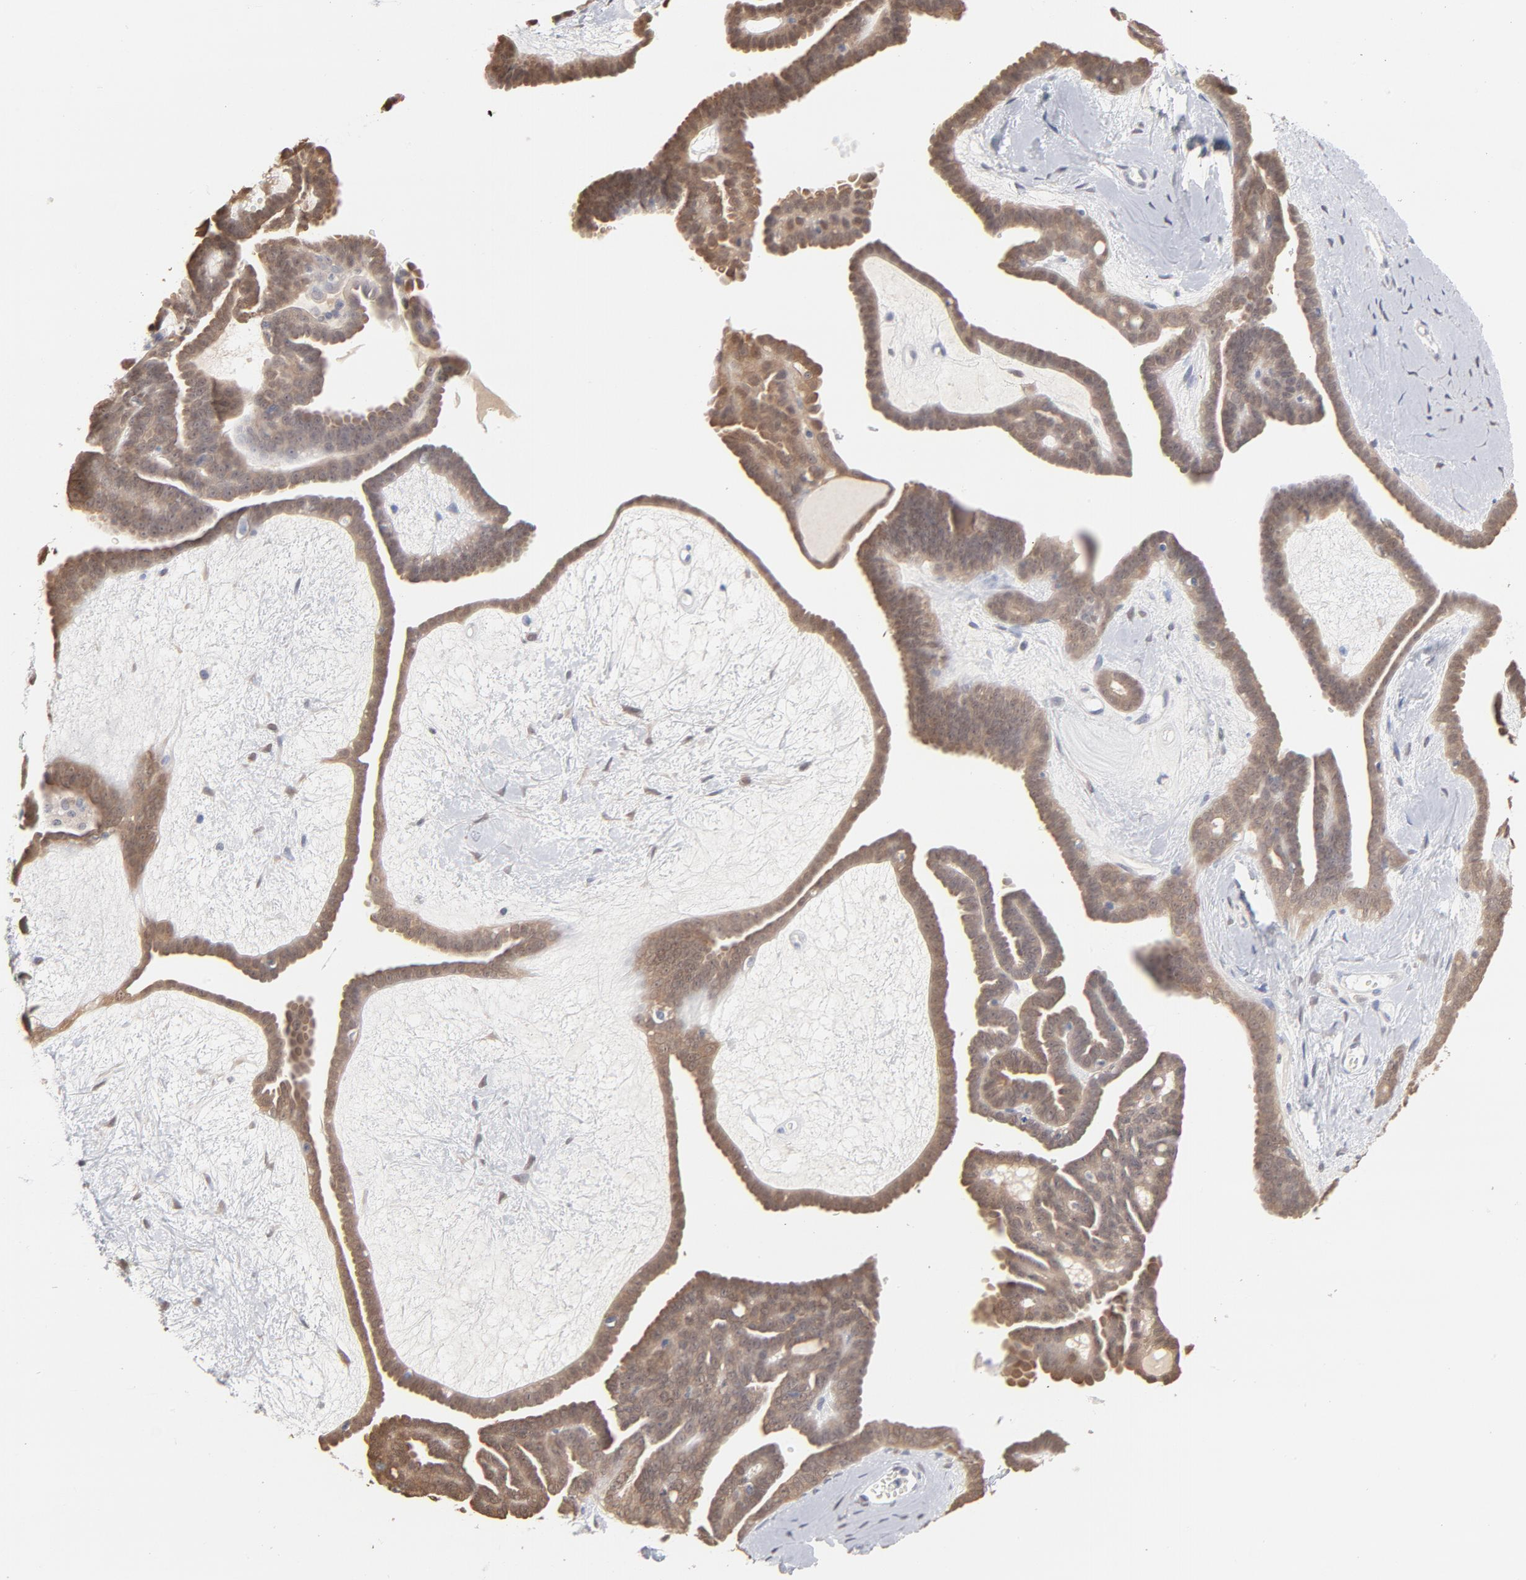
{"staining": {"intensity": "strong", "quantity": ">75%", "location": "cytoplasmic/membranous"}, "tissue": "ovarian cancer", "cell_type": "Tumor cells", "image_type": "cancer", "snomed": [{"axis": "morphology", "description": "Cystadenocarcinoma, serous, NOS"}, {"axis": "topography", "description": "Ovary"}], "caption": "An image of human ovarian cancer (serous cystadenocarcinoma) stained for a protein demonstrates strong cytoplasmic/membranous brown staining in tumor cells. (Stains: DAB (3,3'-diaminobenzidine) in brown, nuclei in blue, Microscopy: brightfield microscopy at high magnification).", "gene": "MIF", "patient": {"sex": "female", "age": 71}}